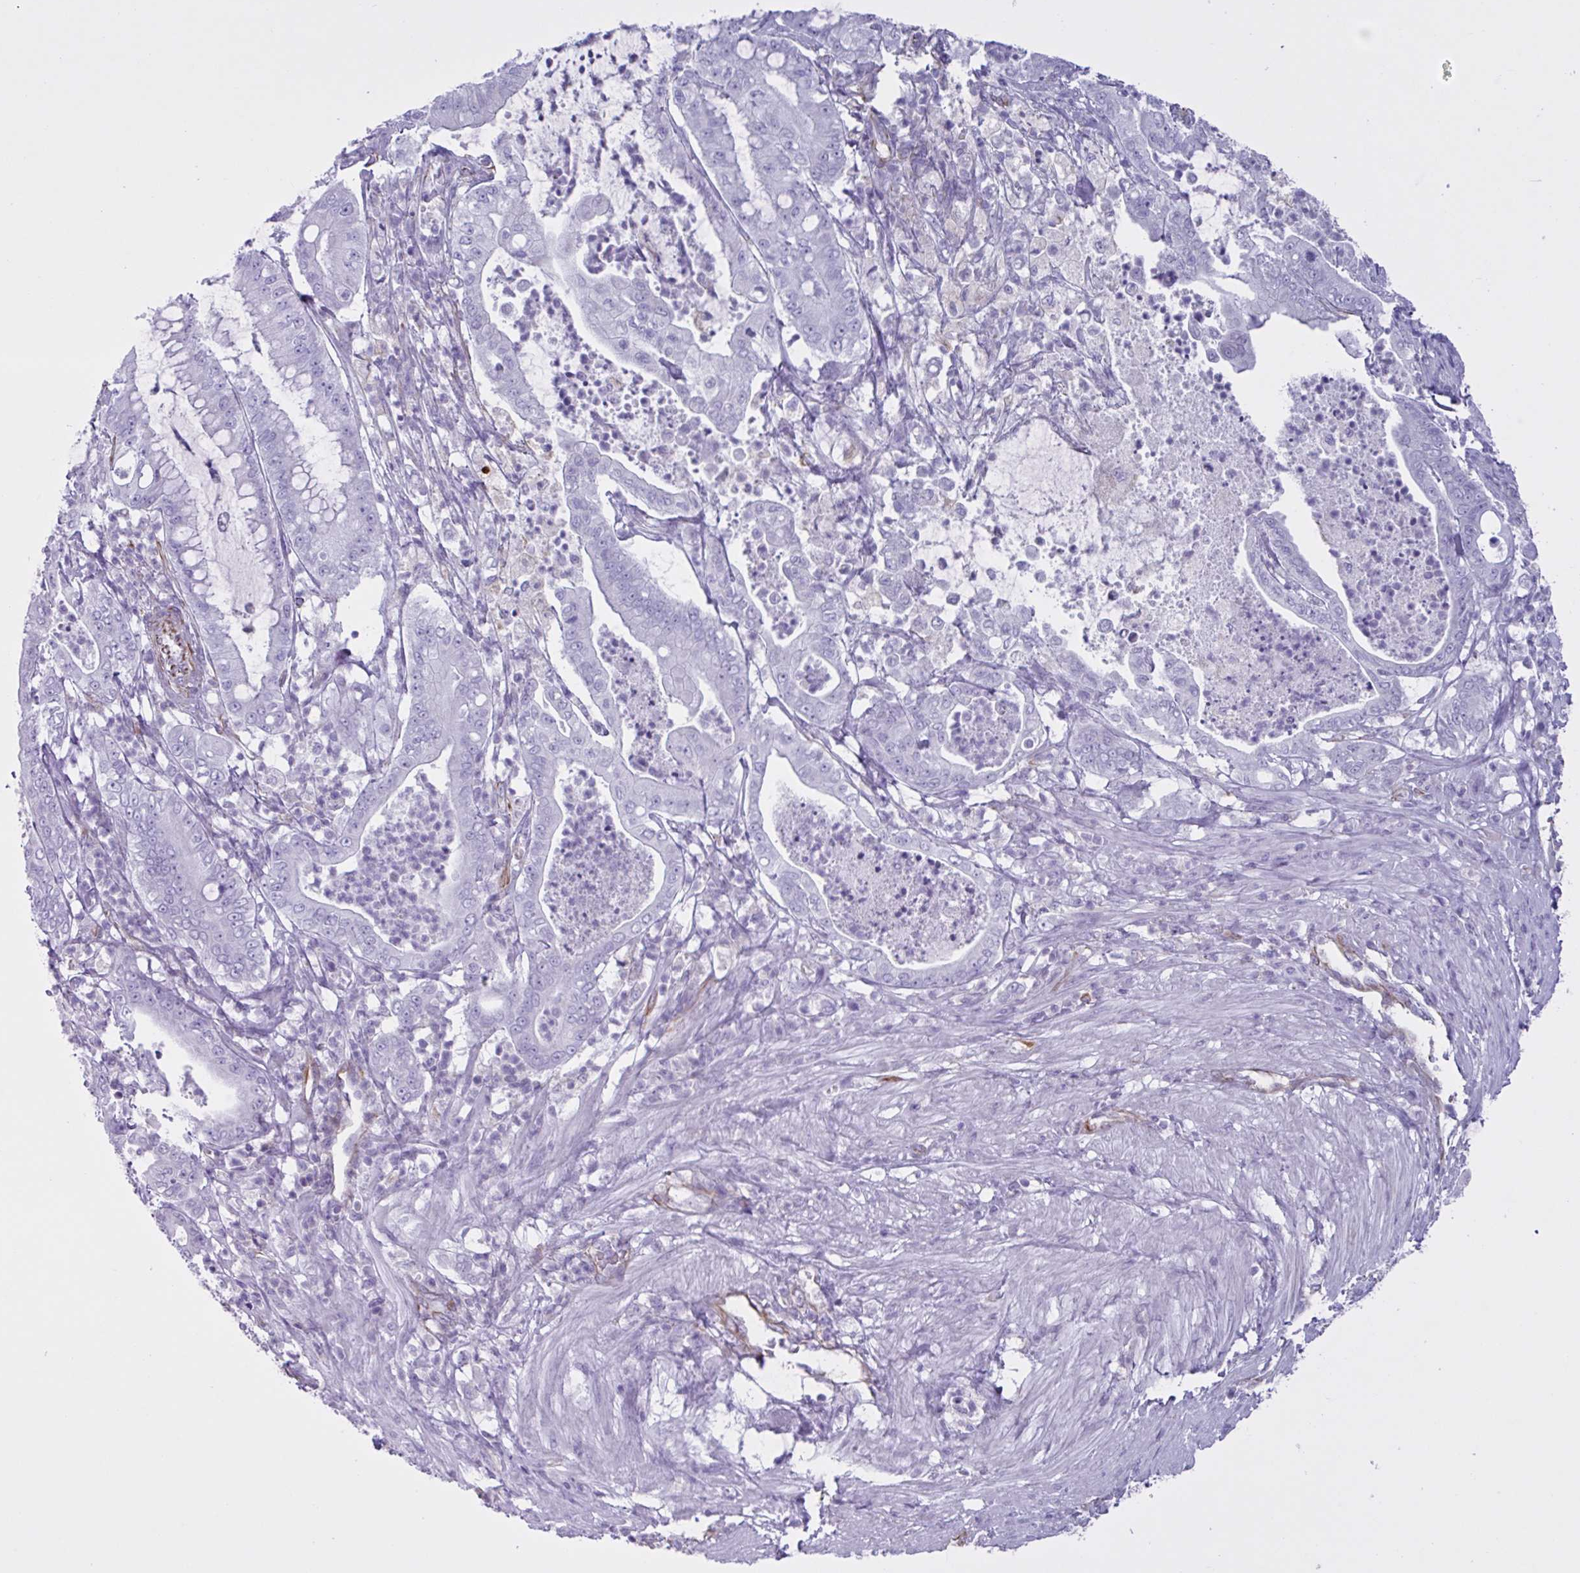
{"staining": {"intensity": "negative", "quantity": "none", "location": "none"}, "tissue": "pancreatic cancer", "cell_type": "Tumor cells", "image_type": "cancer", "snomed": [{"axis": "morphology", "description": "Adenocarcinoma, NOS"}, {"axis": "topography", "description": "Pancreas"}], "caption": "Photomicrograph shows no protein staining in tumor cells of pancreatic adenocarcinoma tissue.", "gene": "TMEM86B", "patient": {"sex": "male", "age": 71}}